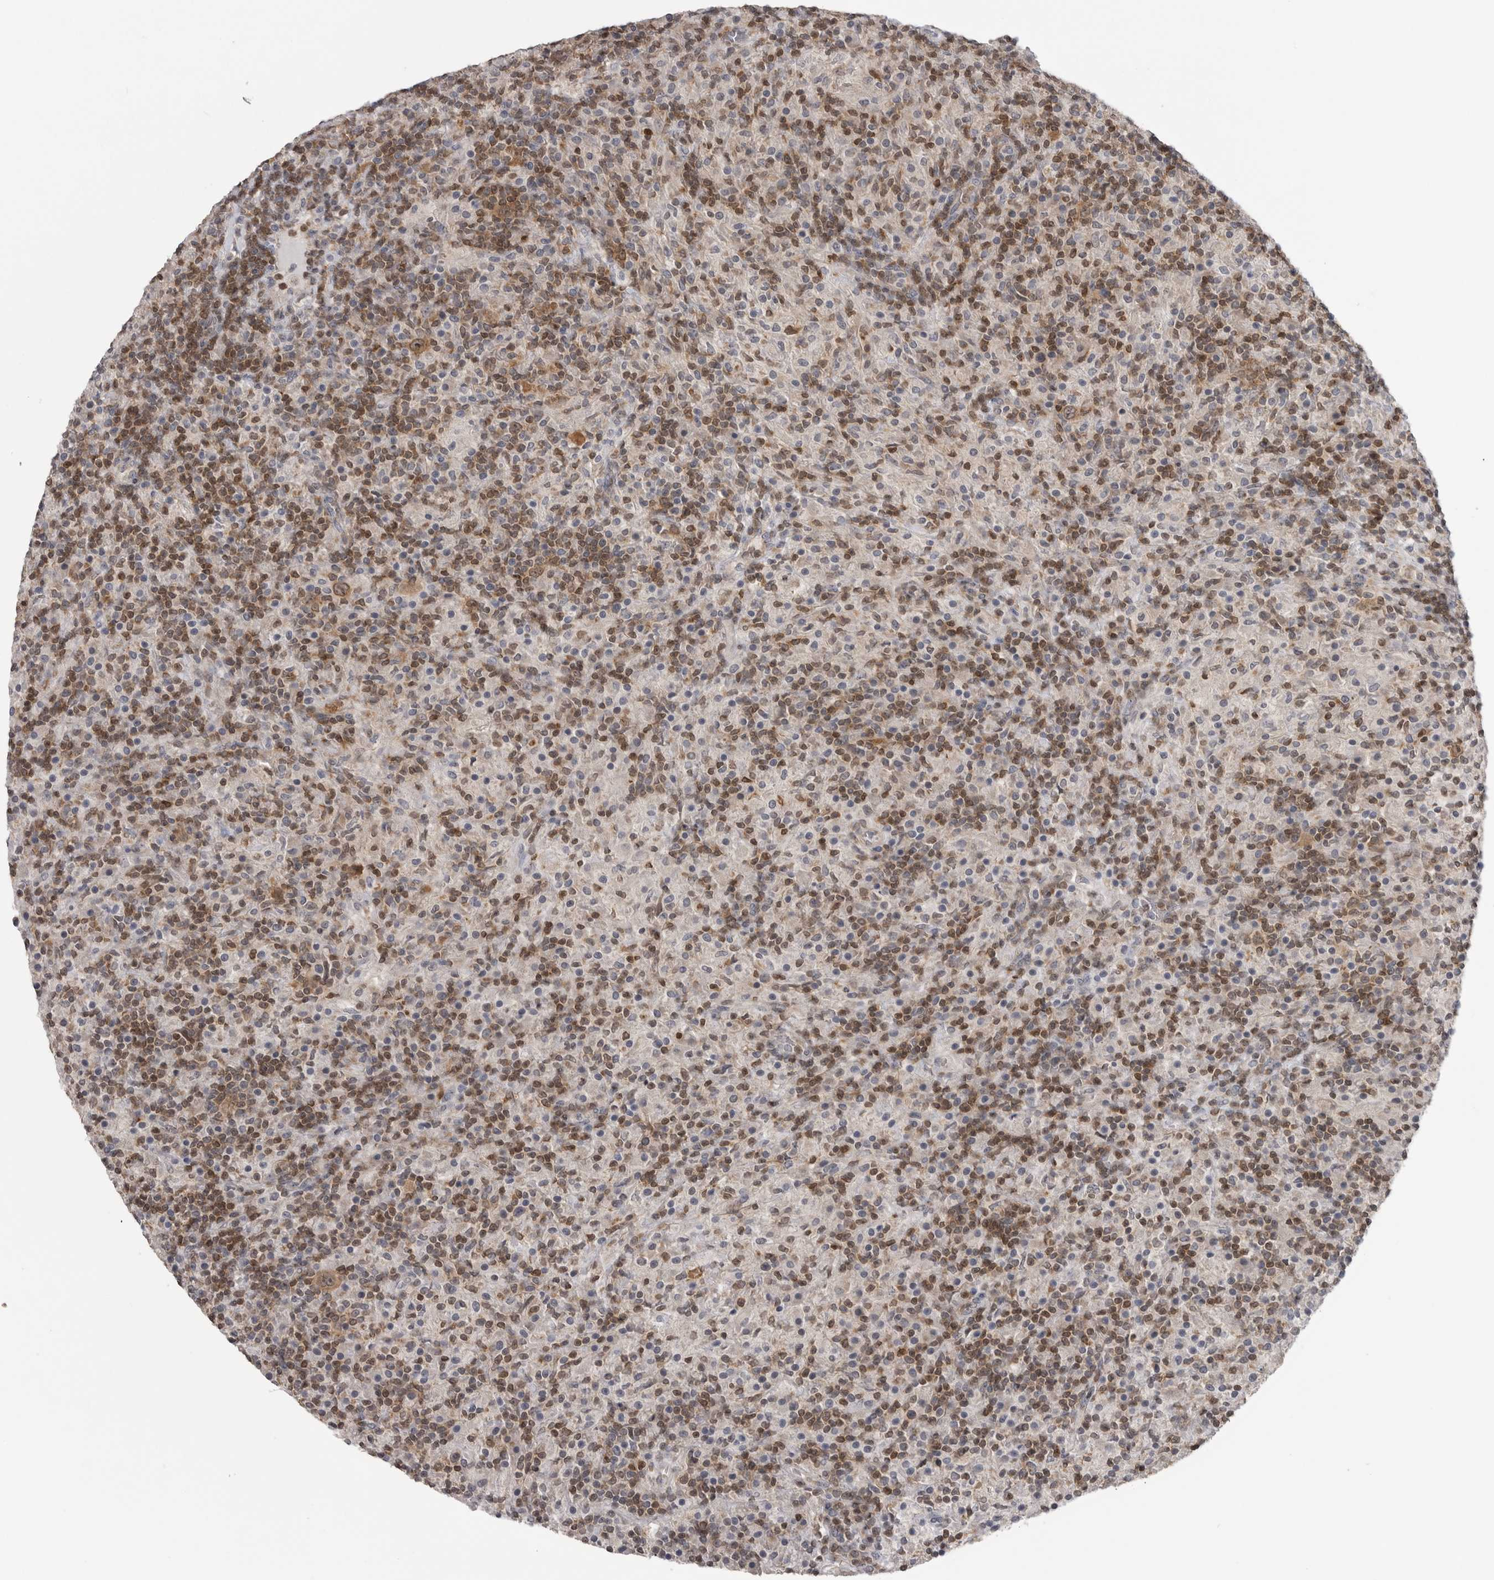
{"staining": {"intensity": "moderate", "quantity": ">75%", "location": "cytoplasmic/membranous,nuclear"}, "tissue": "lymphoma", "cell_type": "Tumor cells", "image_type": "cancer", "snomed": [{"axis": "morphology", "description": "Hodgkin's disease, NOS"}, {"axis": "topography", "description": "Lymph node"}], "caption": "Lymphoma stained with a brown dye demonstrates moderate cytoplasmic/membranous and nuclear positive expression in approximately >75% of tumor cells.", "gene": "MAPK13", "patient": {"sex": "male", "age": 70}}